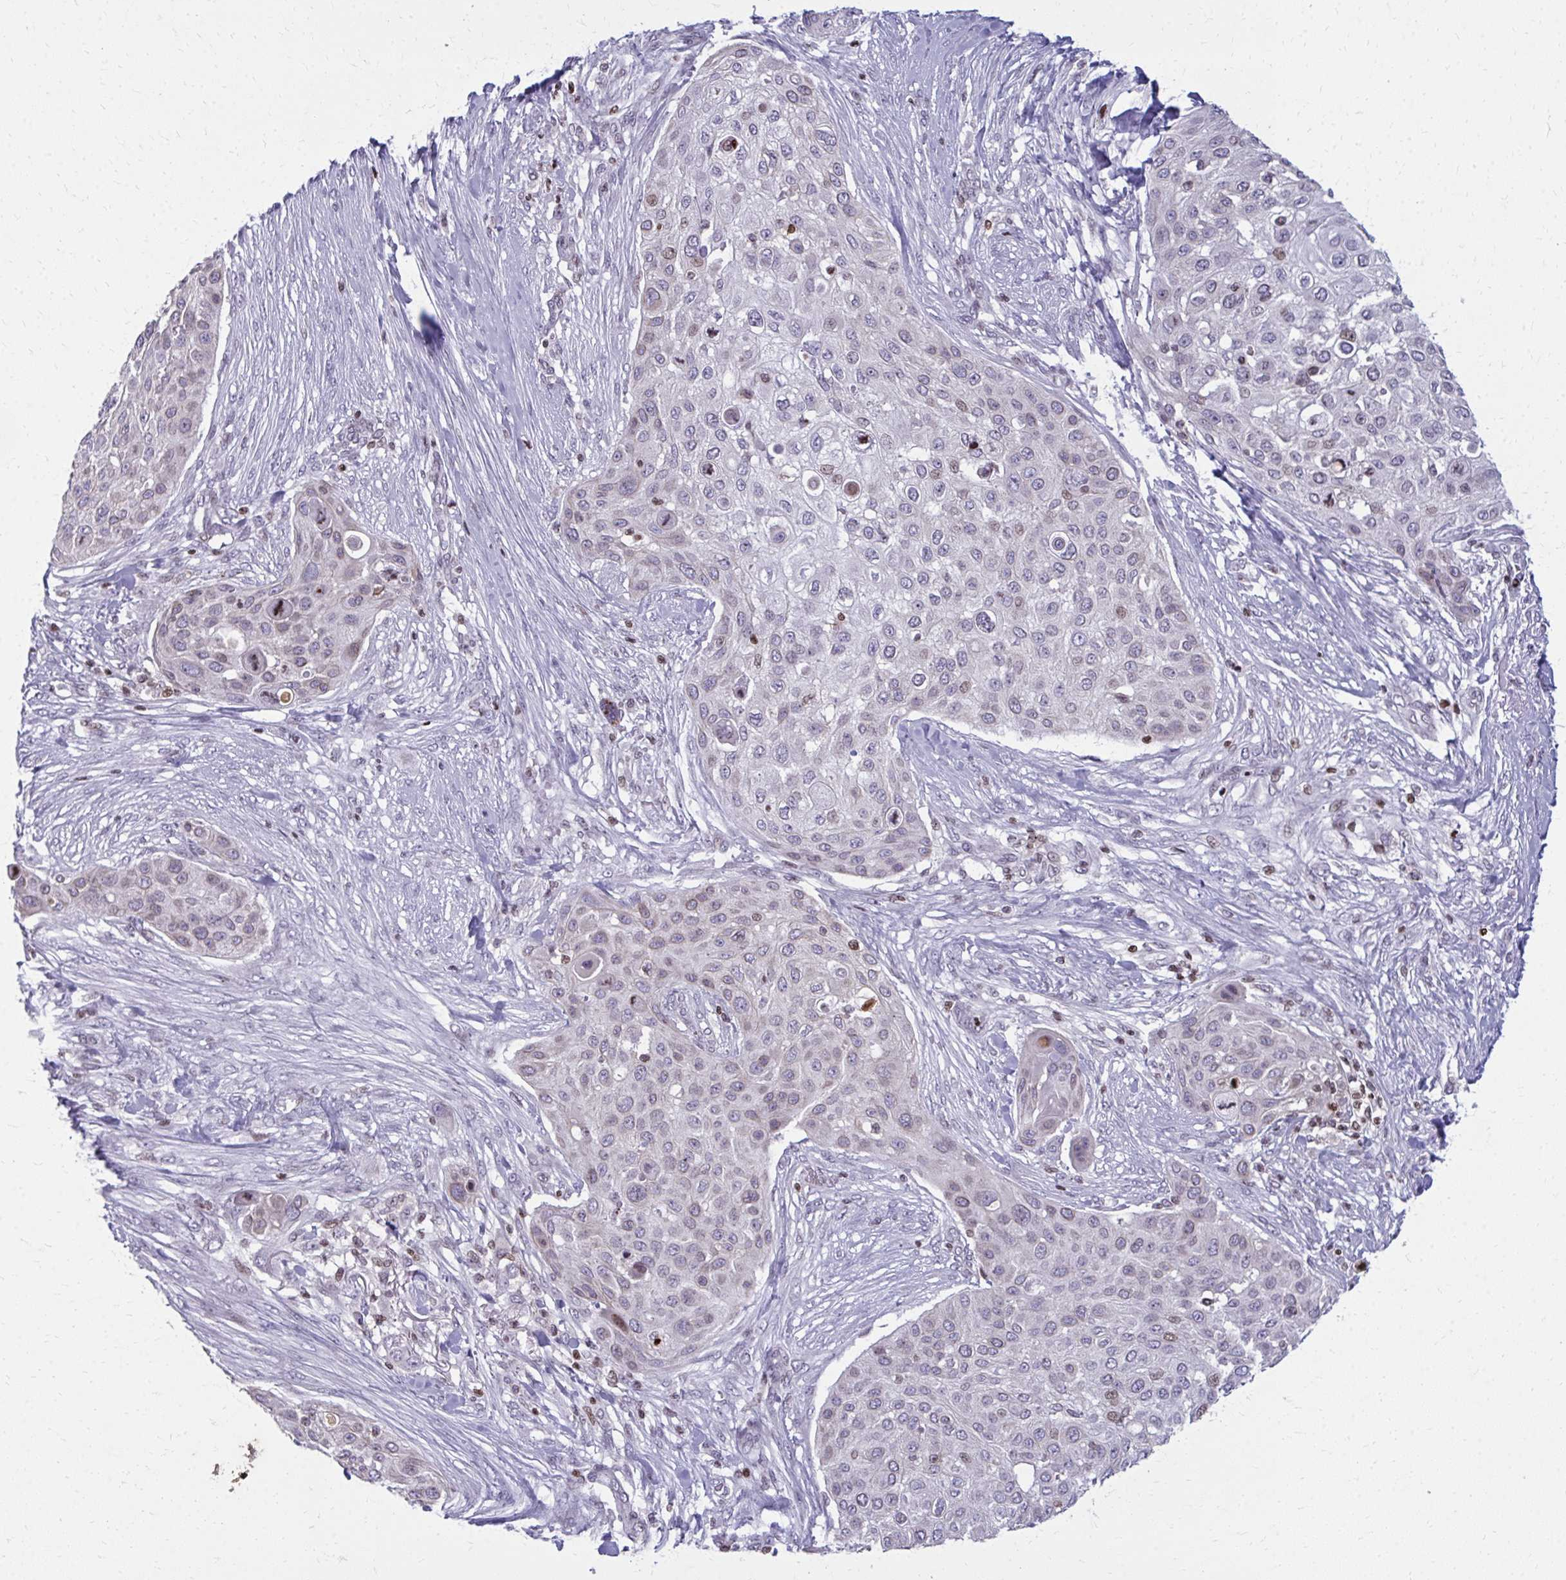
{"staining": {"intensity": "weak", "quantity": "<25%", "location": "nuclear"}, "tissue": "skin cancer", "cell_type": "Tumor cells", "image_type": "cancer", "snomed": [{"axis": "morphology", "description": "Squamous cell carcinoma, NOS"}, {"axis": "topography", "description": "Skin"}], "caption": "Immunohistochemistry (IHC) of skin squamous cell carcinoma exhibits no positivity in tumor cells.", "gene": "AP5M1", "patient": {"sex": "female", "age": 87}}